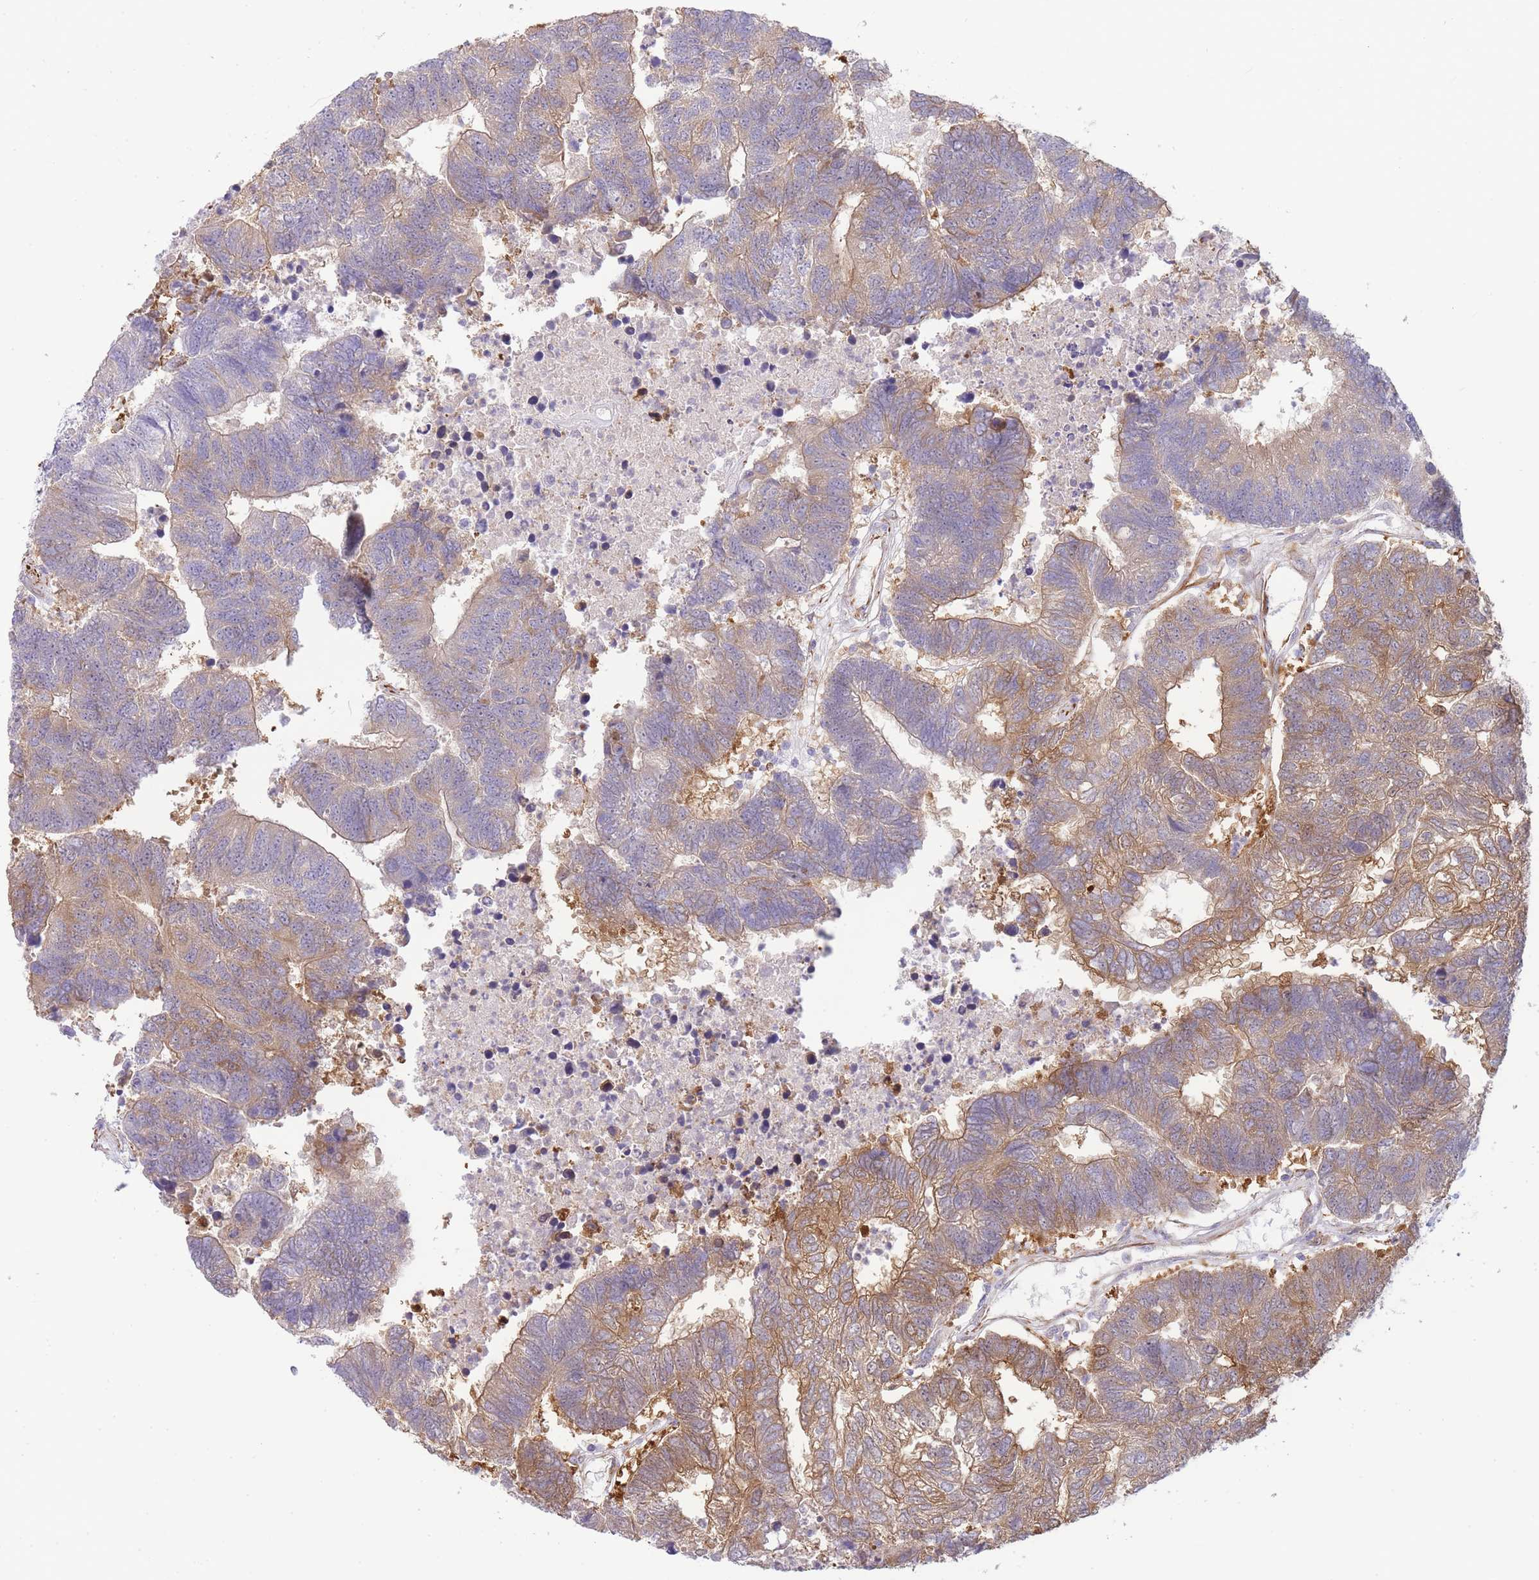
{"staining": {"intensity": "moderate", "quantity": "25%-75%", "location": "cytoplasmic/membranous"}, "tissue": "colorectal cancer", "cell_type": "Tumor cells", "image_type": "cancer", "snomed": [{"axis": "morphology", "description": "Adenocarcinoma, NOS"}, {"axis": "topography", "description": "Colon"}], "caption": "Immunohistochemical staining of human colorectal adenocarcinoma demonstrates medium levels of moderate cytoplasmic/membranous protein positivity in approximately 25%-75% of tumor cells.", "gene": "ECPAS", "patient": {"sex": "female", "age": 48}}